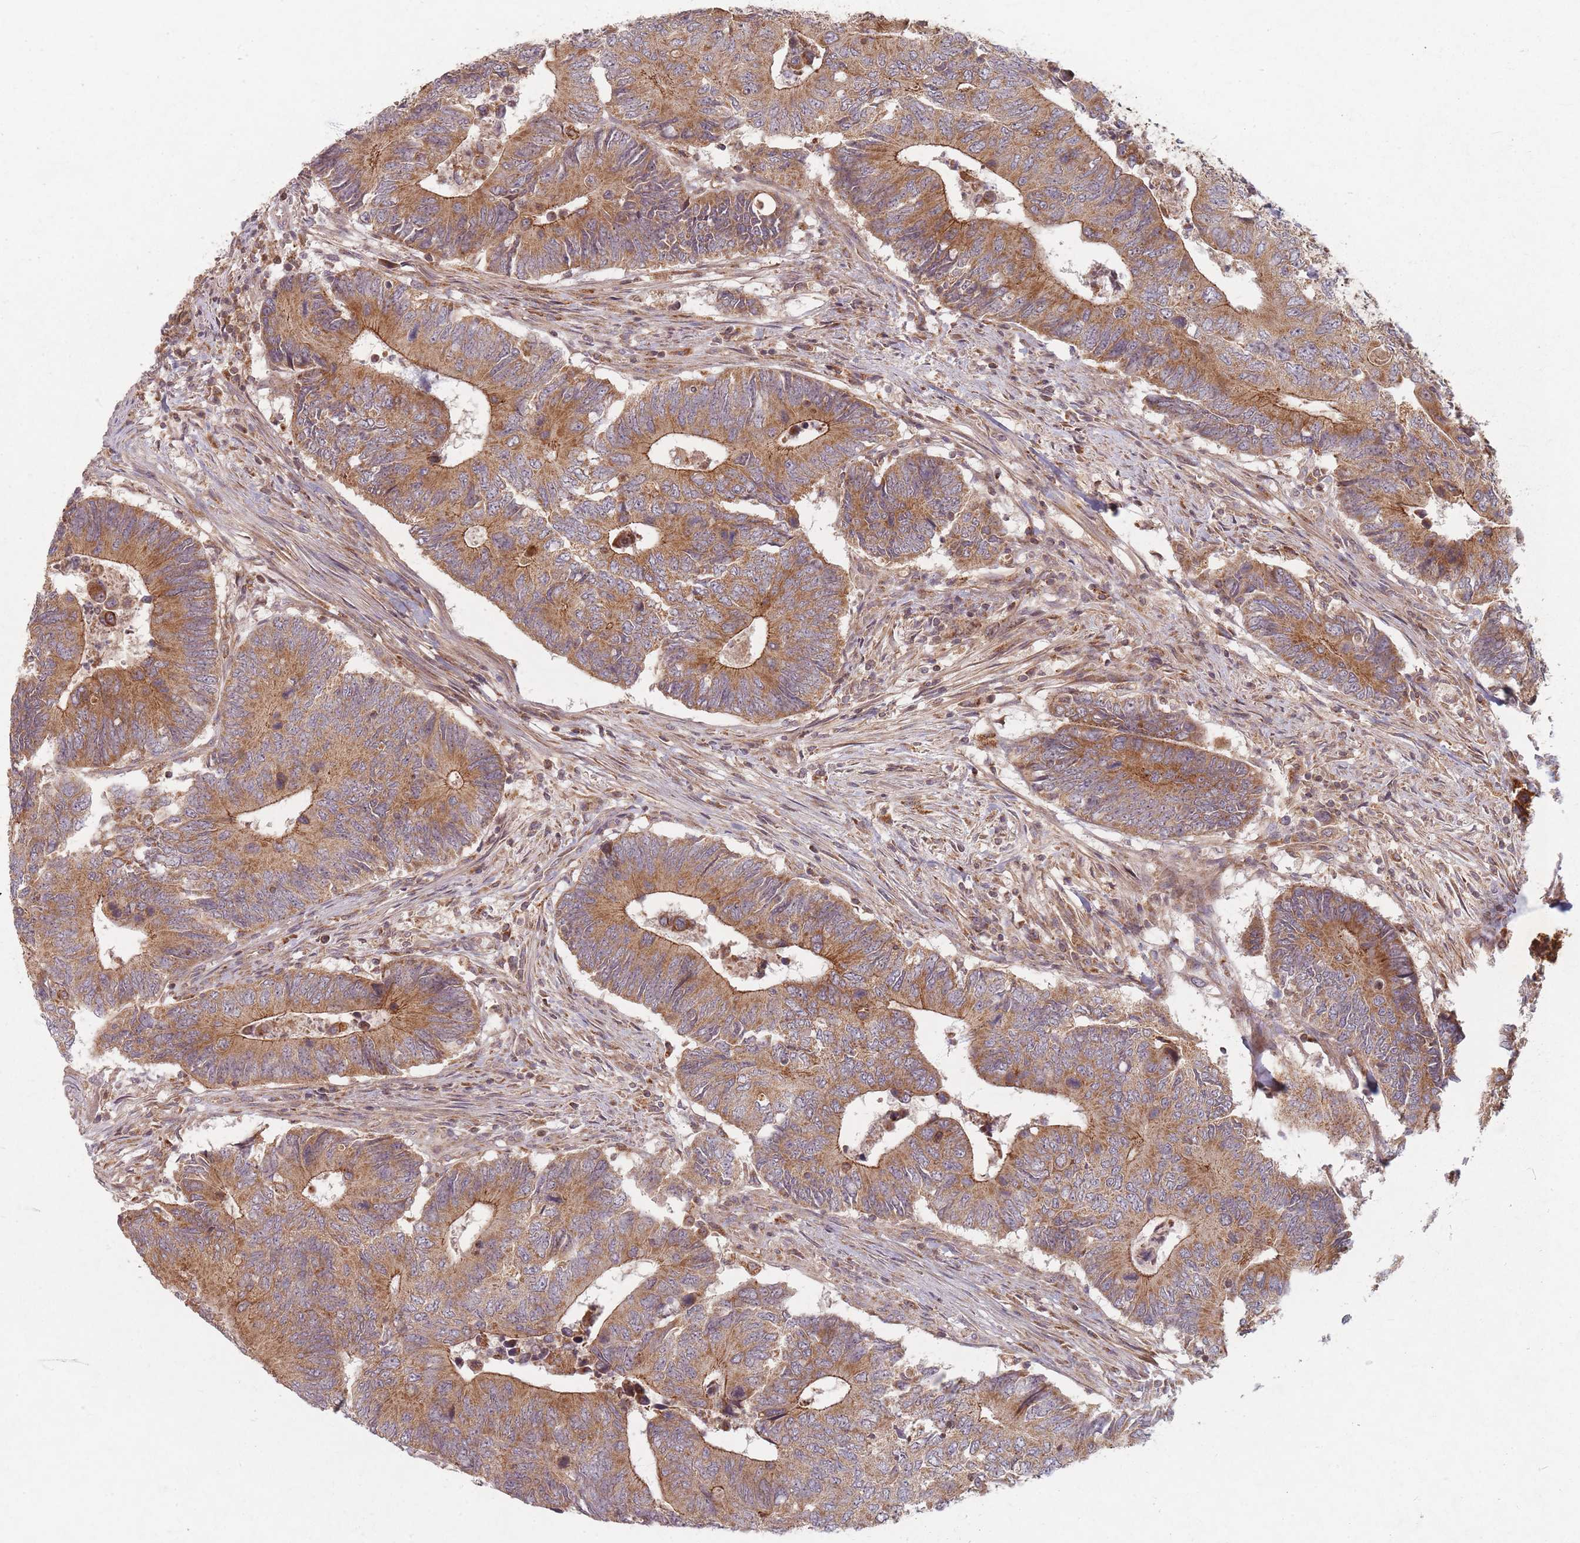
{"staining": {"intensity": "moderate", "quantity": ">75%", "location": "cytoplasmic/membranous"}, "tissue": "colorectal cancer", "cell_type": "Tumor cells", "image_type": "cancer", "snomed": [{"axis": "morphology", "description": "Adenocarcinoma, NOS"}, {"axis": "topography", "description": "Colon"}], "caption": "Colorectal cancer was stained to show a protein in brown. There is medium levels of moderate cytoplasmic/membranous positivity in approximately >75% of tumor cells.", "gene": "RADX", "patient": {"sex": "male", "age": 87}}